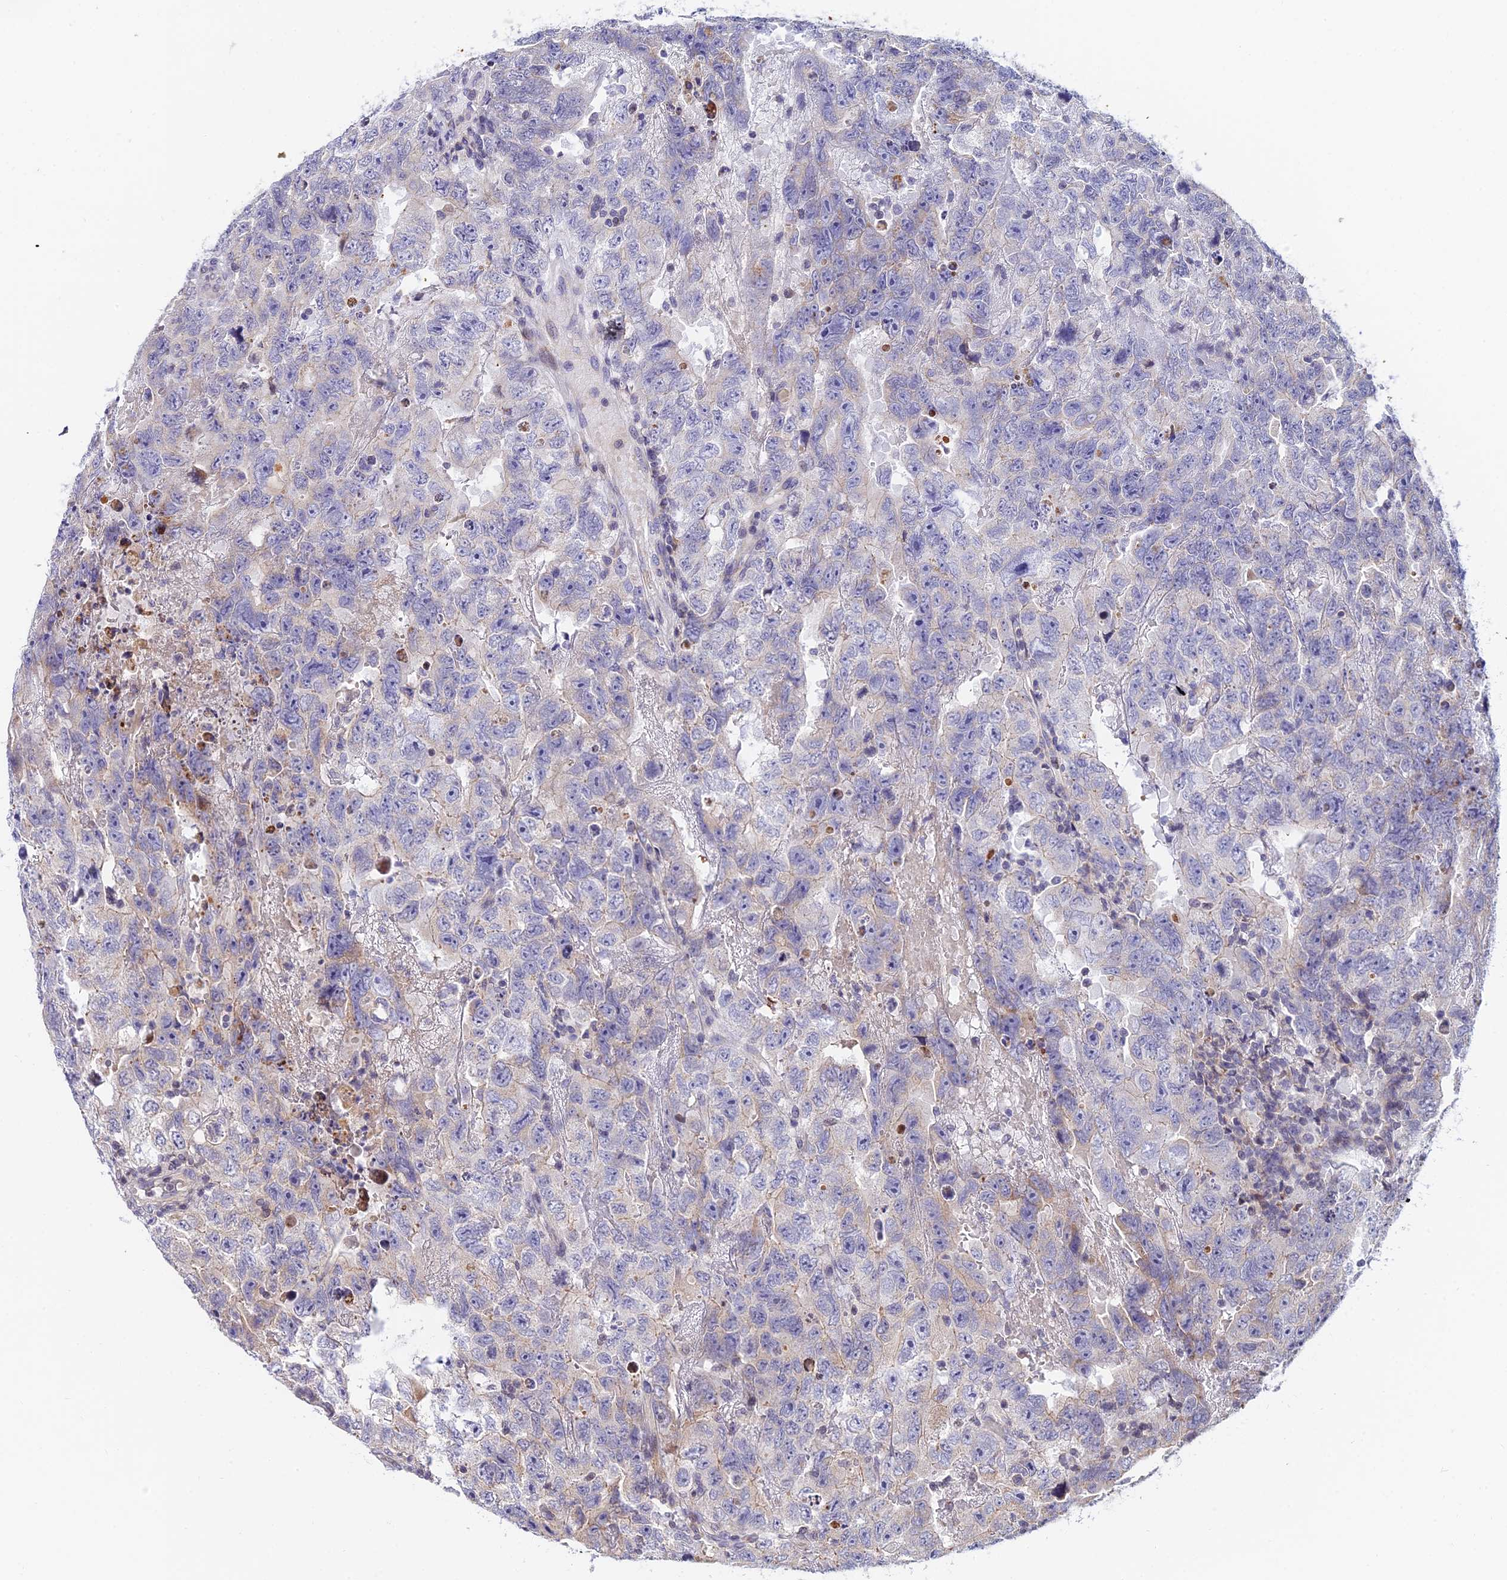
{"staining": {"intensity": "negative", "quantity": "none", "location": "none"}, "tissue": "testis cancer", "cell_type": "Tumor cells", "image_type": "cancer", "snomed": [{"axis": "morphology", "description": "Carcinoma, Embryonal, NOS"}, {"axis": "topography", "description": "Testis"}], "caption": "Immunohistochemistry micrograph of neoplastic tissue: testis cancer (embryonal carcinoma) stained with DAB exhibits no significant protein expression in tumor cells. (DAB (3,3'-diaminobenzidine) immunohistochemistry (IHC) visualized using brightfield microscopy, high magnification).", "gene": "CDNF", "patient": {"sex": "male", "age": 45}}